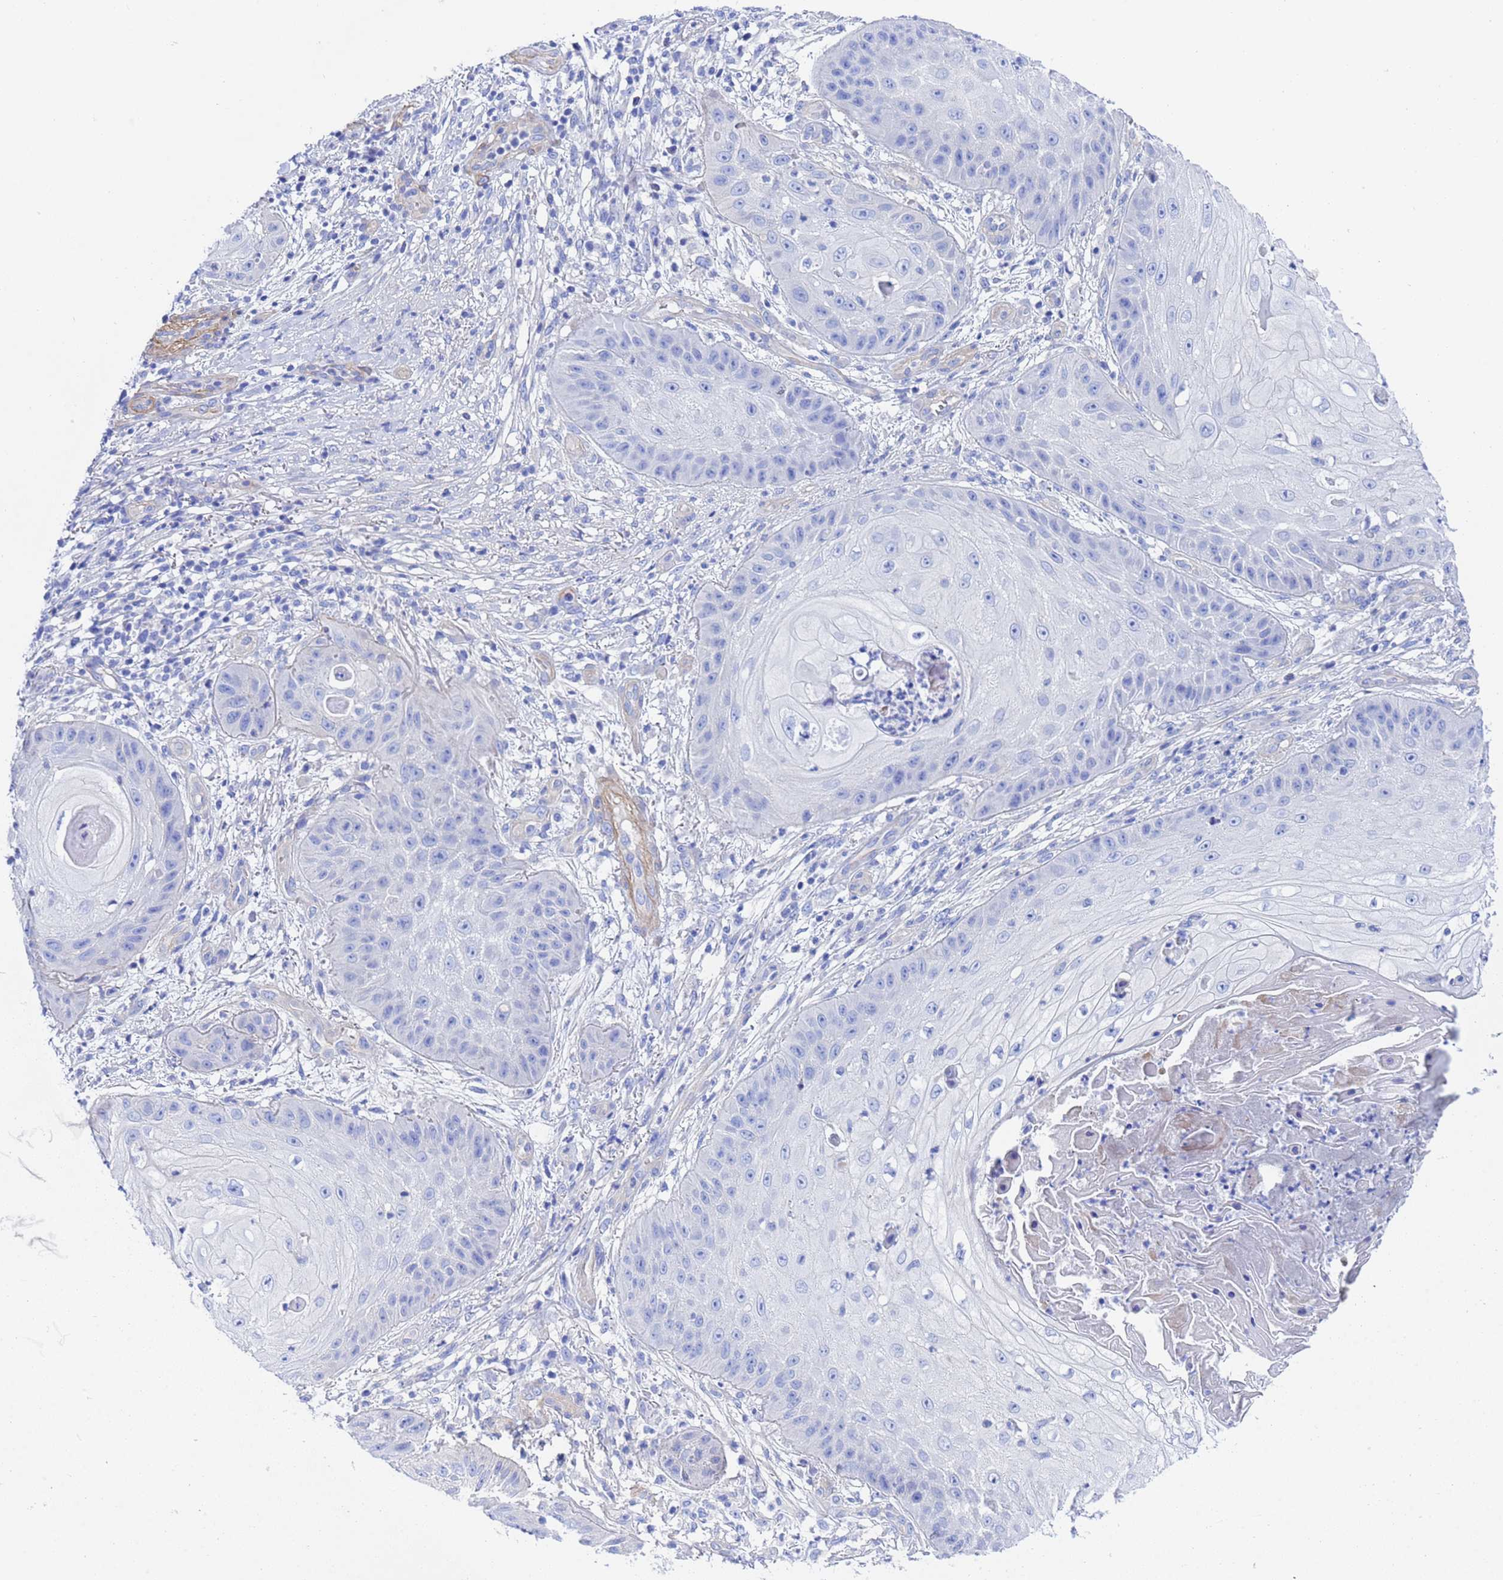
{"staining": {"intensity": "negative", "quantity": "none", "location": "none"}, "tissue": "skin cancer", "cell_type": "Tumor cells", "image_type": "cancer", "snomed": [{"axis": "morphology", "description": "Squamous cell carcinoma, NOS"}, {"axis": "topography", "description": "Skin"}], "caption": "Tumor cells show no significant protein staining in skin cancer.", "gene": "CST4", "patient": {"sex": "male", "age": 70}}